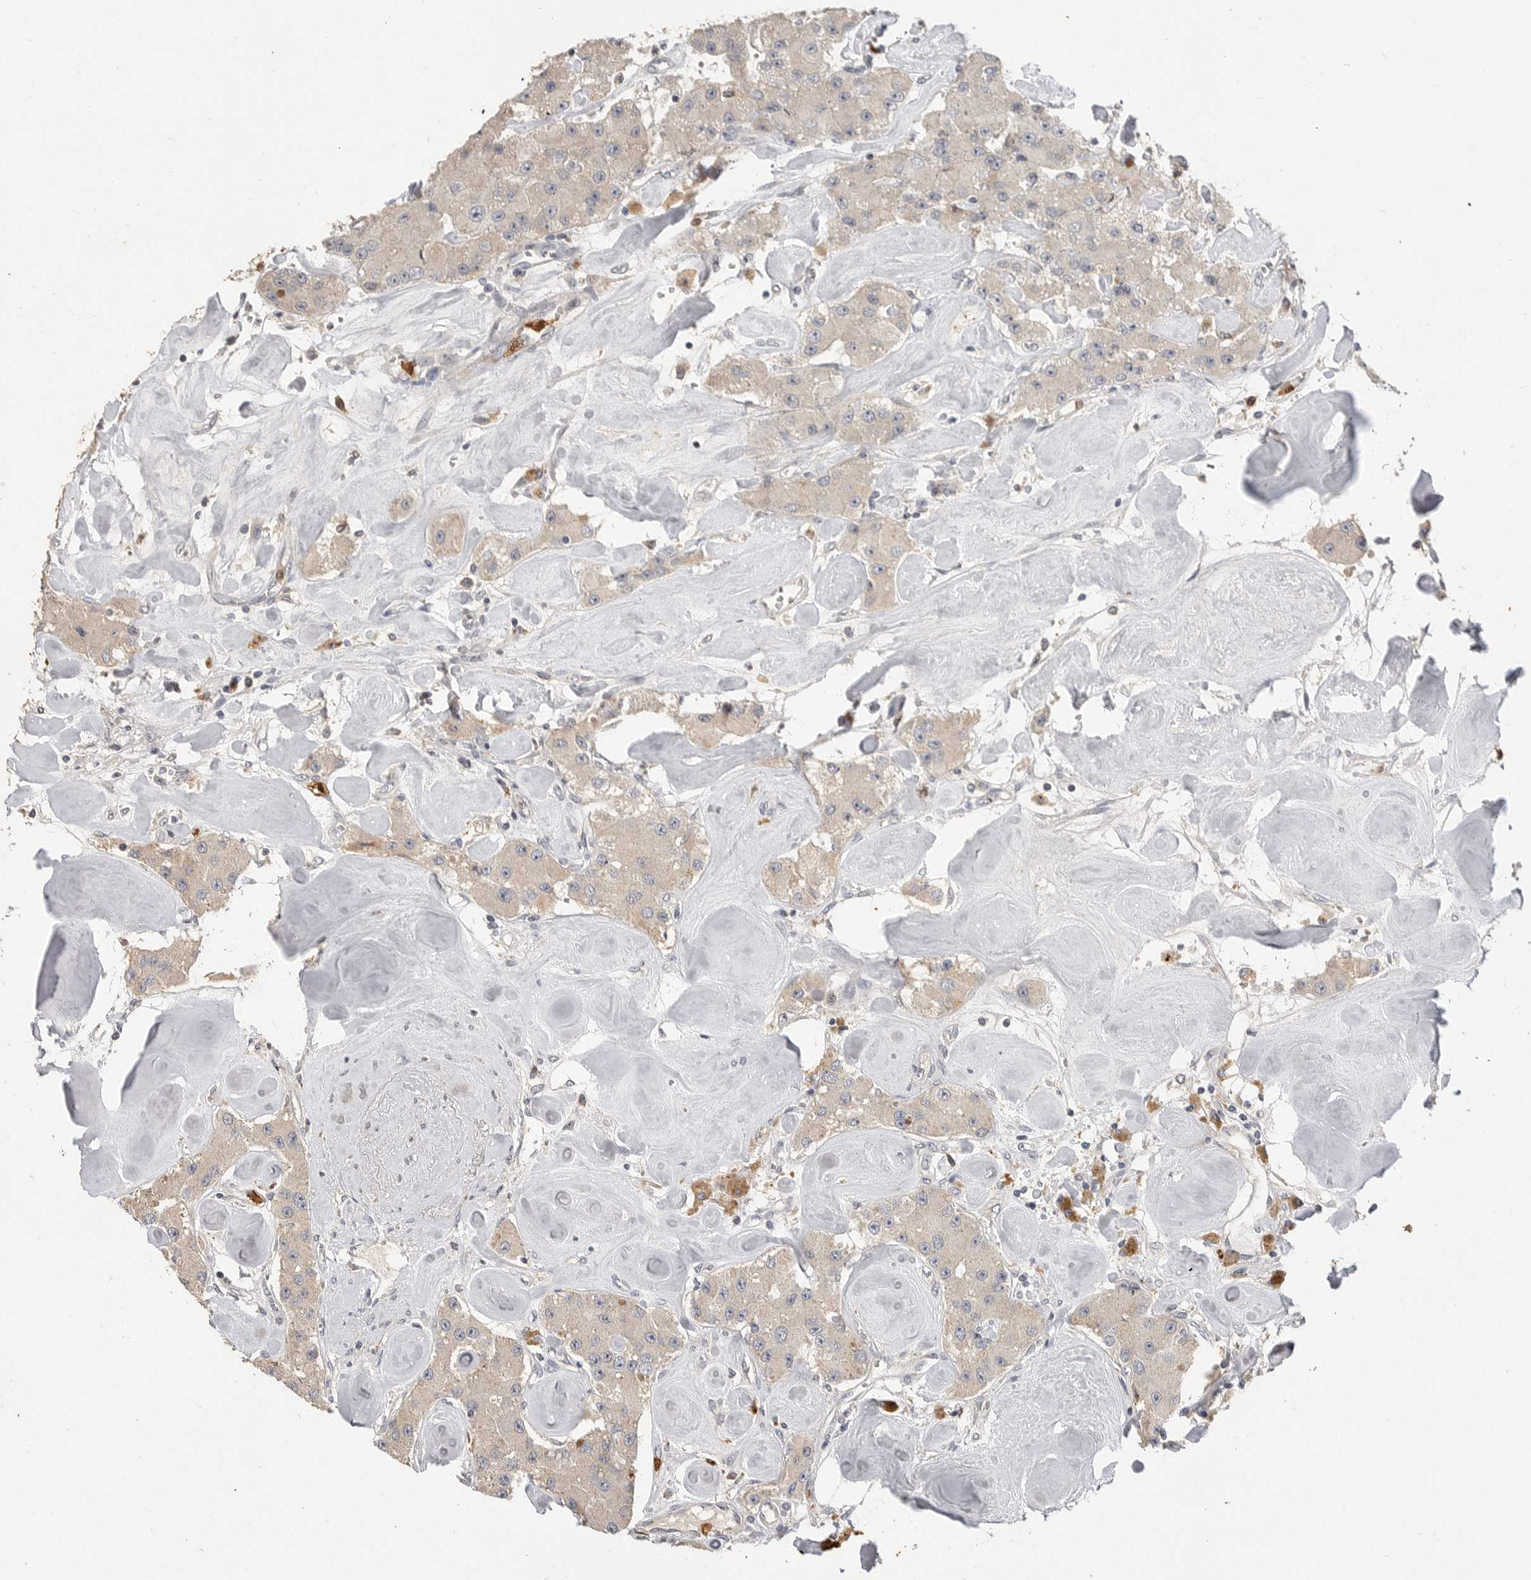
{"staining": {"intensity": "negative", "quantity": "none", "location": "none"}, "tissue": "carcinoid", "cell_type": "Tumor cells", "image_type": "cancer", "snomed": [{"axis": "morphology", "description": "Carcinoid, malignant, NOS"}, {"axis": "topography", "description": "Pancreas"}], "caption": "Histopathology image shows no significant protein expression in tumor cells of carcinoid.", "gene": "LTBR", "patient": {"sex": "male", "age": 41}}